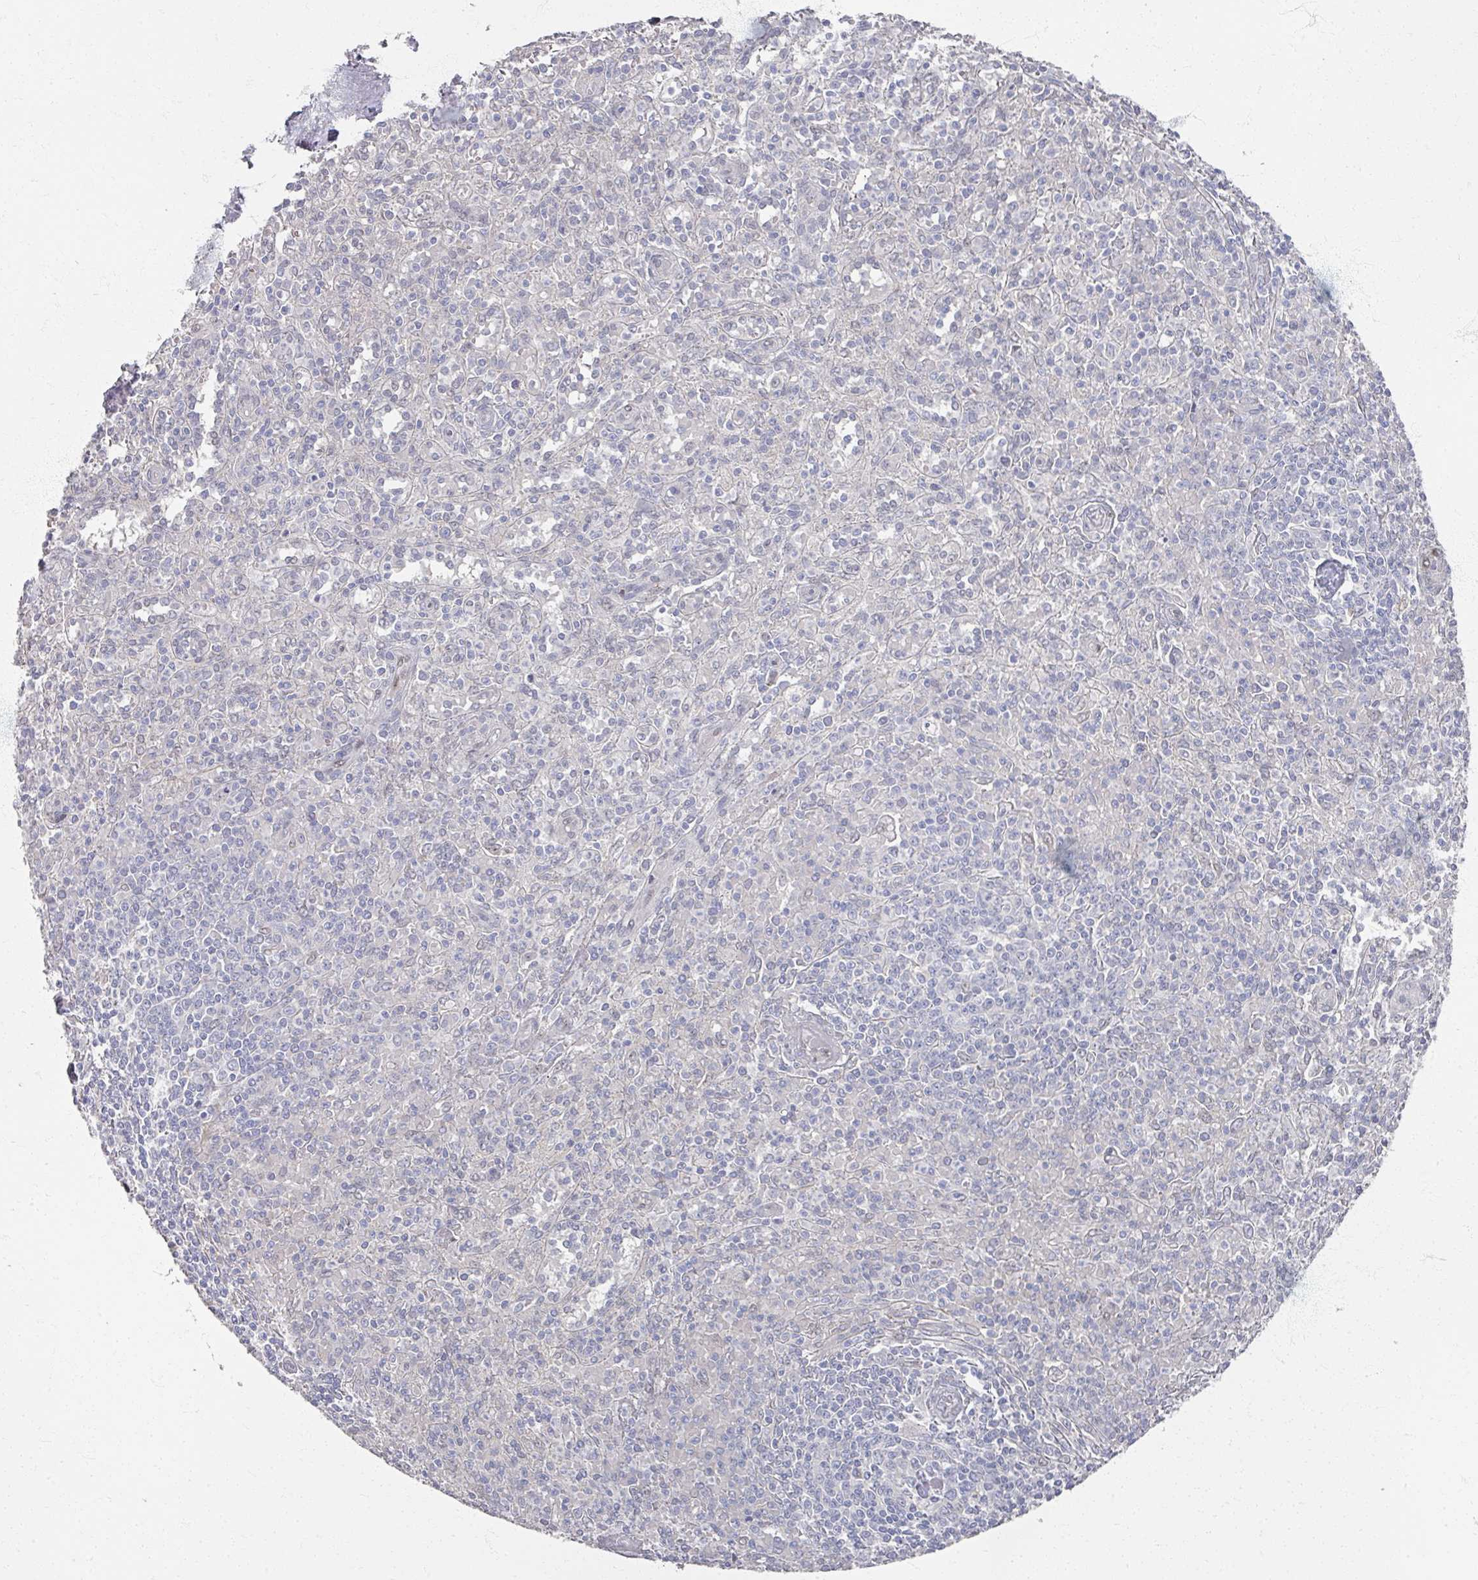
{"staining": {"intensity": "negative", "quantity": "none", "location": "none"}, "tissue": "spleen", "cell_type": "Cells in red pulp", "image_type": "normal", "snomed": [{"axis": "morphology", "description": "Normal tissue, NOS"}, {"axis": "topography", "description": "Spleen"}], "caption": "There is no significant positivity in cells in red pulp of spleen. (DAB IHC with hematoxylin counter stain).", "gene": "TTYH3", "patient": {"sex": "female", "age": 70}}